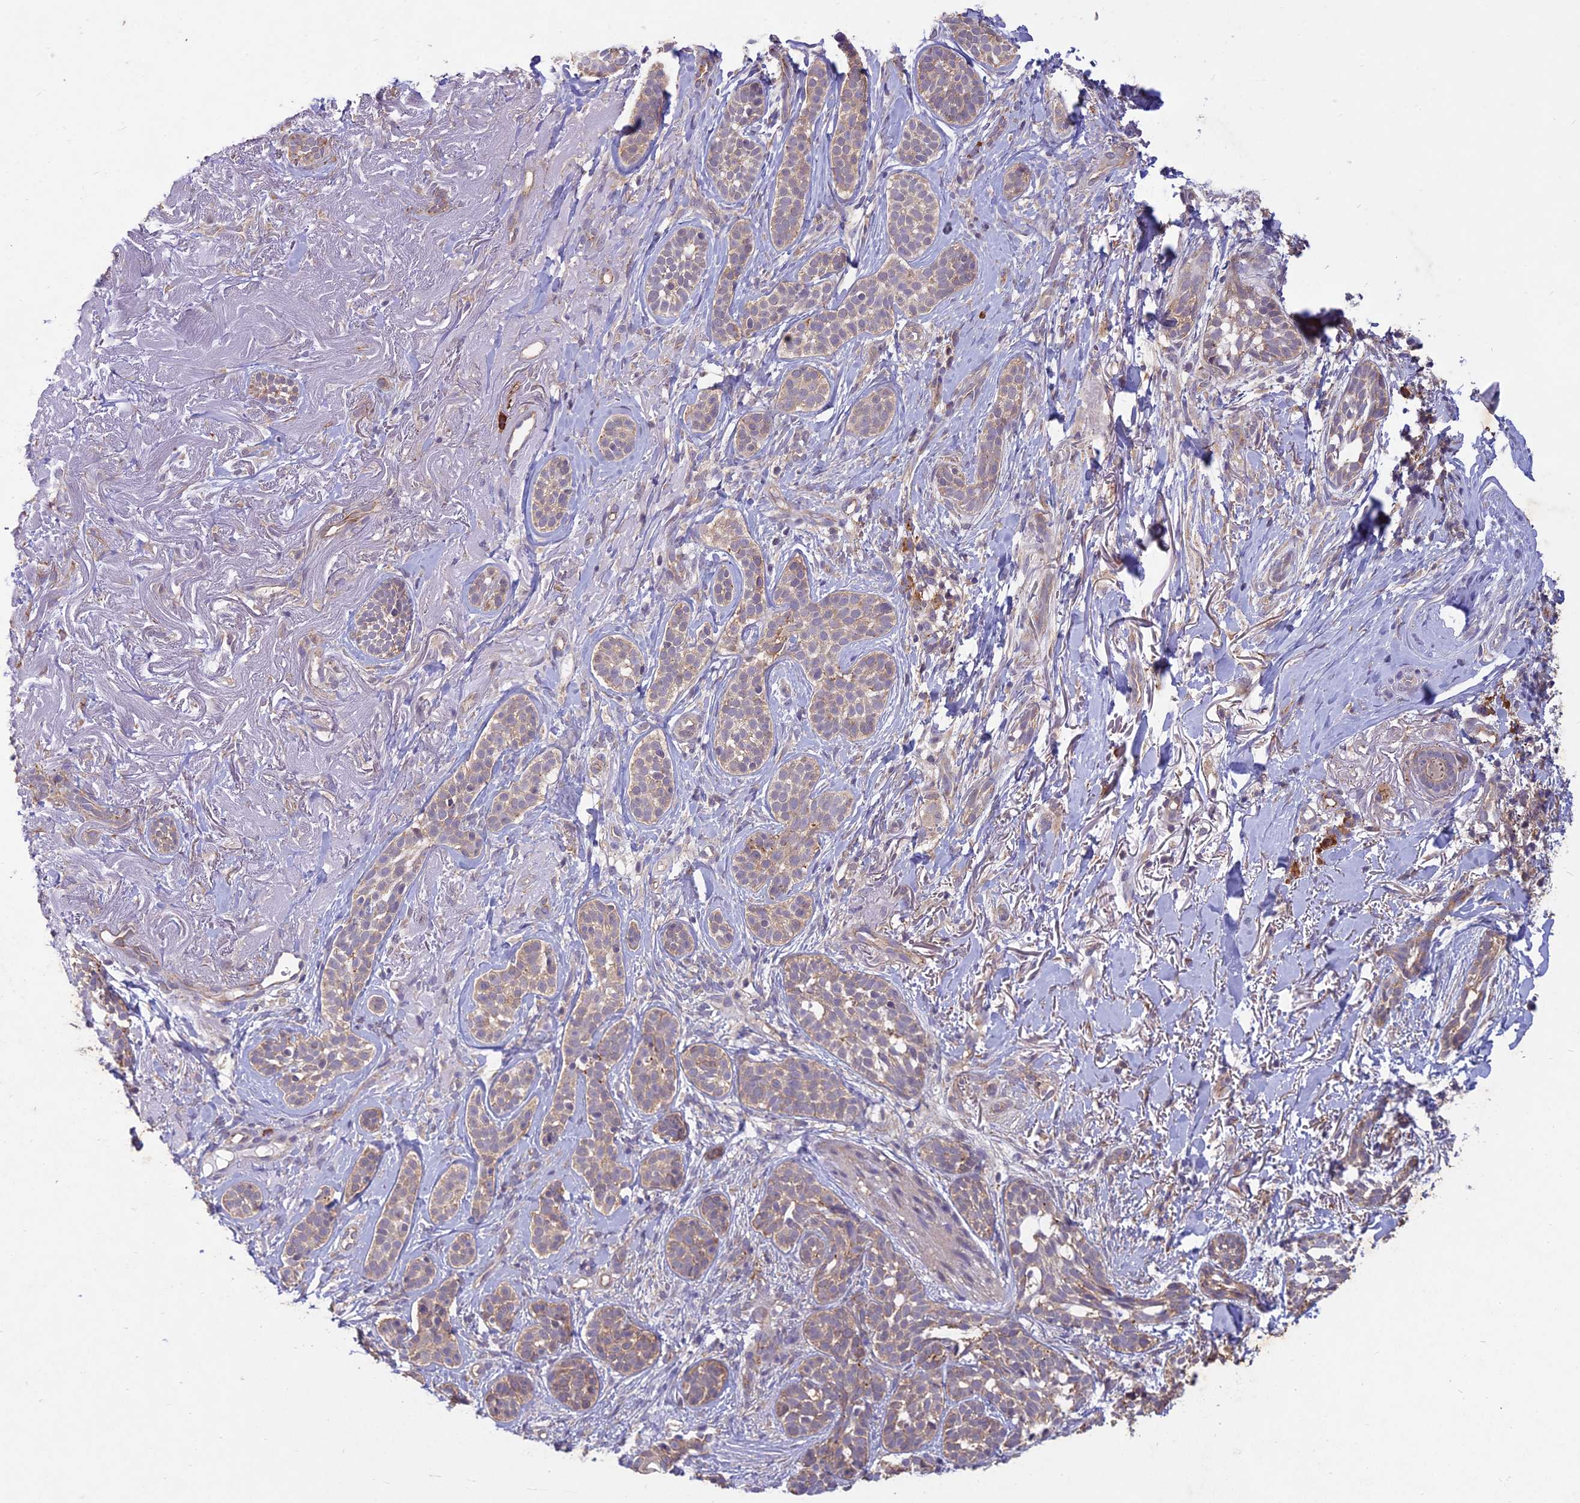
{"staining": {"intensity": "weak", "quantity": "25%-75%", "location": "cytoplasmic/membranous"}, "tissue": "skin cancer", "cell_type": "Tumor cells", "image_type": "cancer", "snomed": [{"axis": "morphology", "description": "Basal cell carcinoma"}, {"axis": "topography", "description": "Skin"}], "caption": "Immunohistochemistry image of neoplastic tissue: skin cancer stained using IHC shows low levels of weak protein expression localized specifically in the cytoplasmic/membranous of tumor cells, appearing as a cytoplasmic/membranous brown color.", "gene": "NXNL2", "patient": {"sex": "male", "age": 71}}